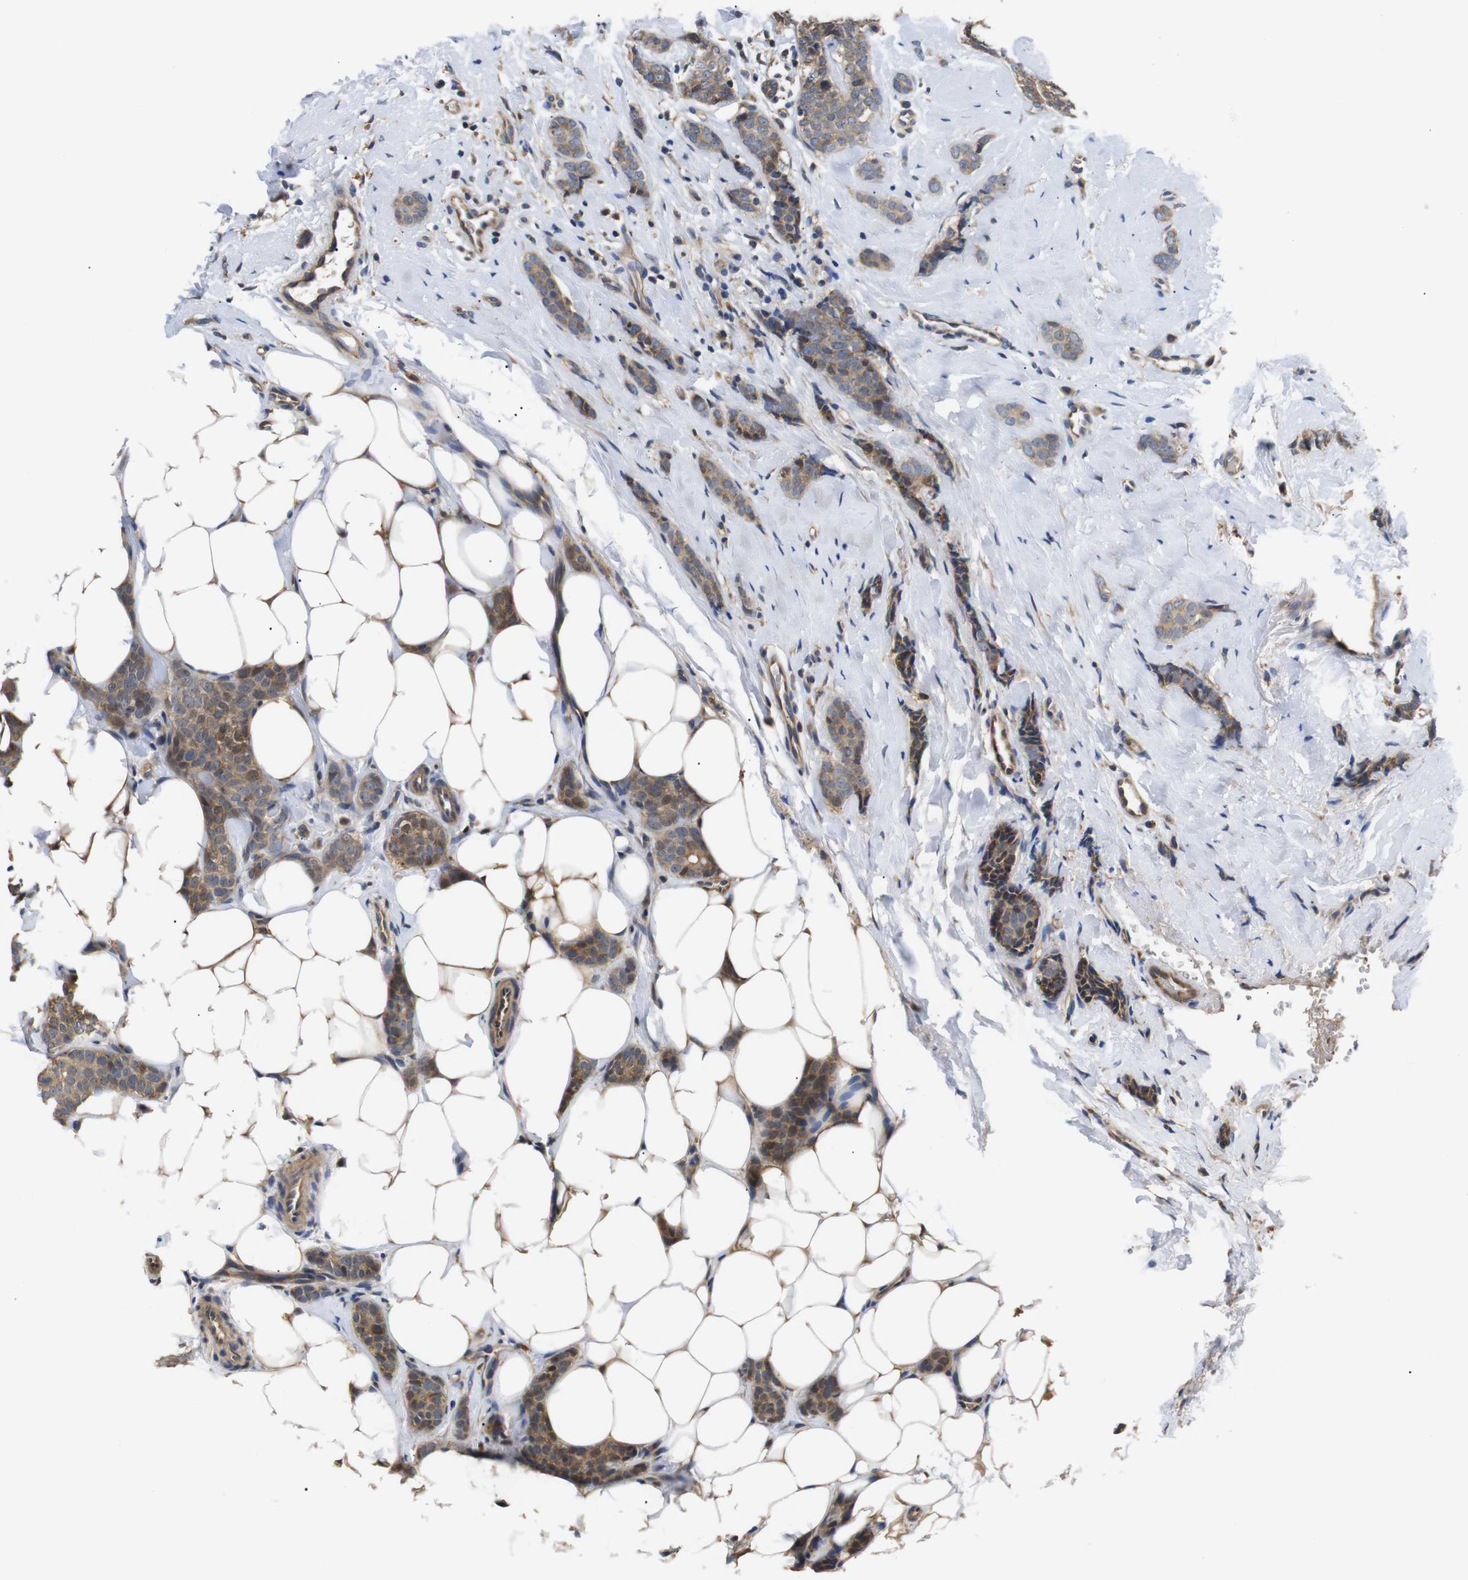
{"staining": {"intensity": "moderate", "quantity": ">75%", "location": "cytoplasmic/membranous"}, "tissue": "breast cancer", "cell_type": "Tumor cells", "image_type": "cancer", "snomed": [{"axis": "morphology", "description": "Lobular carcinoma"}, {"axis": "topography", "description": "Skin"}, {"axis": "topography", "description": "Breast"}], "caption": "Immunohistochemical staining of human breast lobular carcinoma exhibits moderate cytoplasmic/membranous protein staining in approximately >75% of tumor cells.", "gene": "DDR1", "patient": {"sex": "female", "age": 46}}